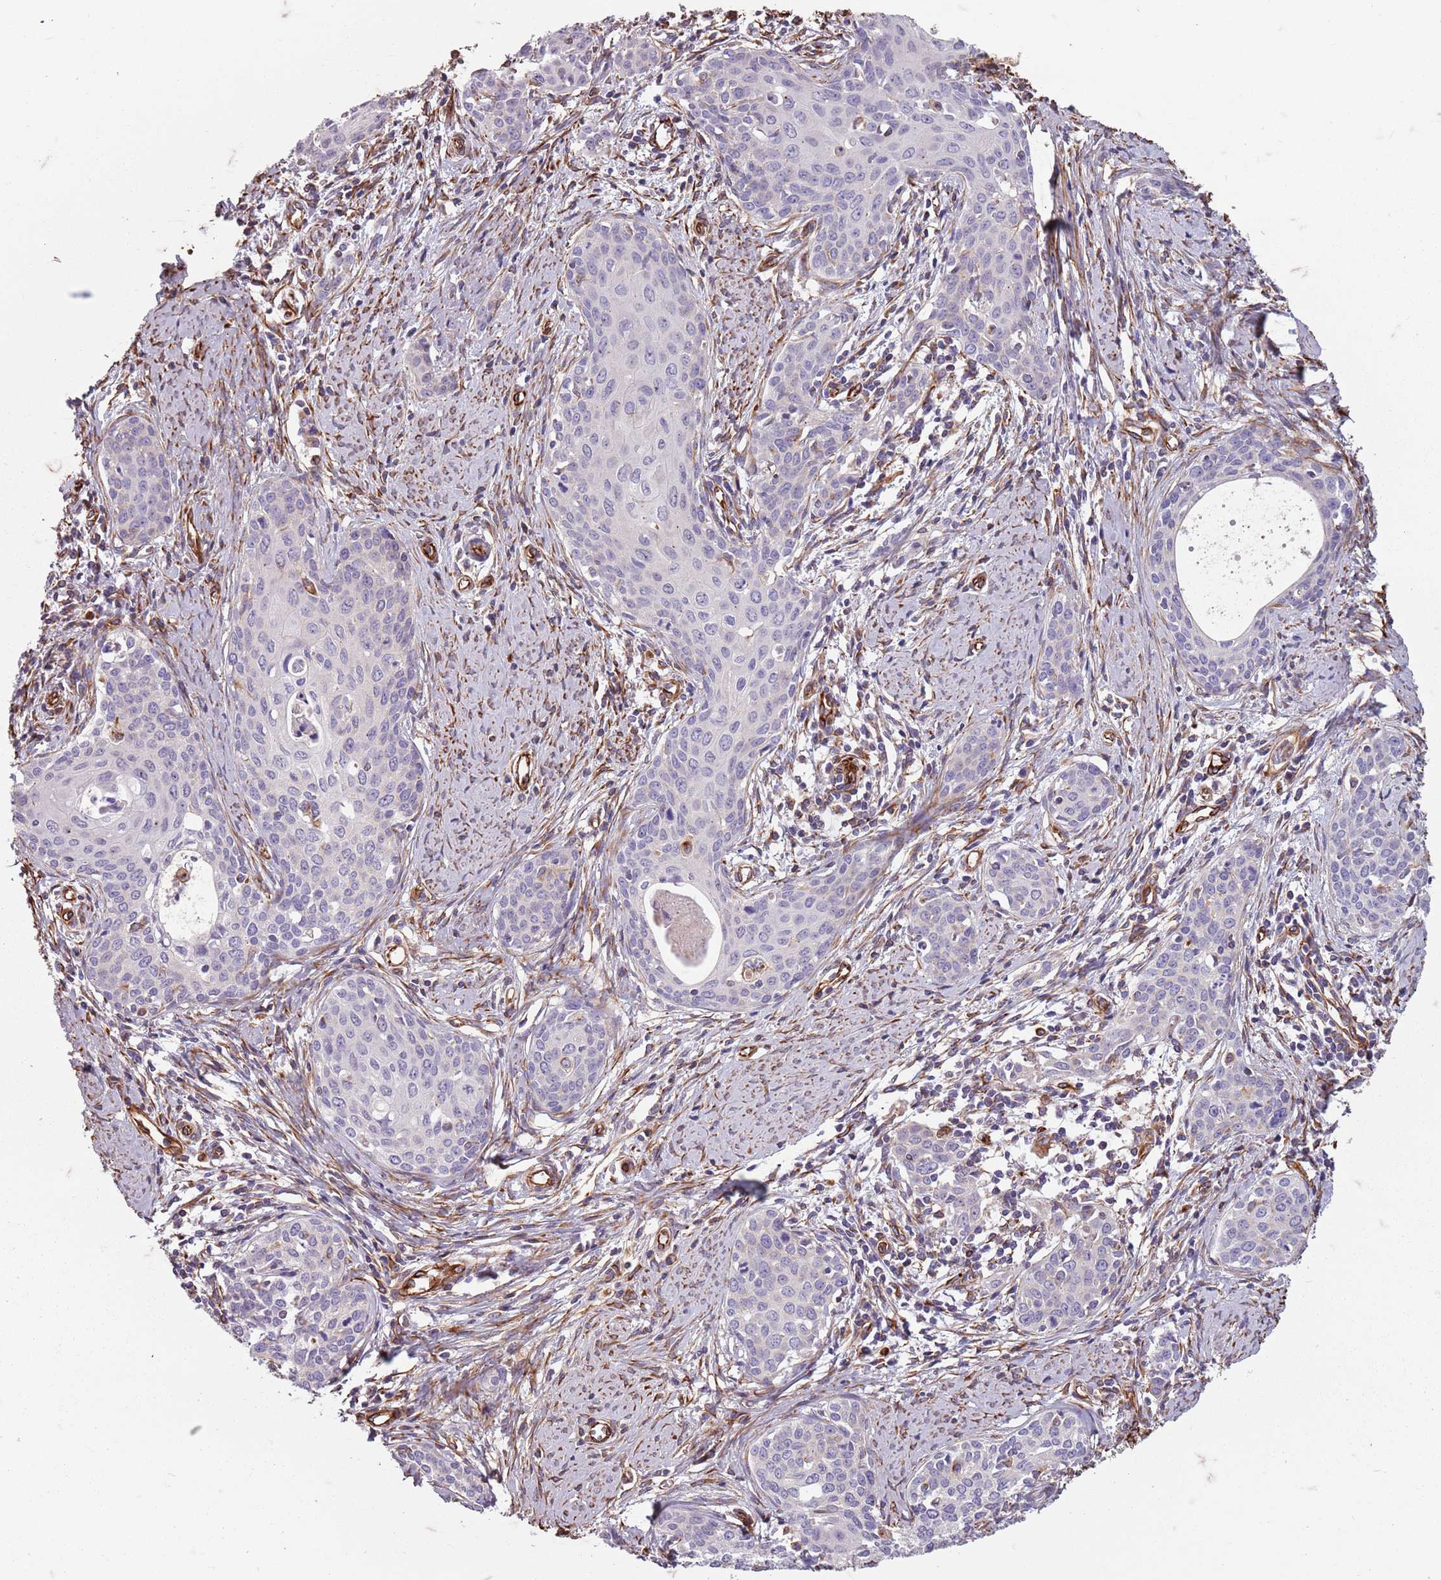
{"staining": {"intensity": "negative", "quantity": "none", "location": "none"}, "tissue": "cervical cancer", "cell_type": "Tumor cells", "image_type": "cancer", "snomed": [{"axis": "morphology", "description": "Squamous cell carcinoma, NOS"}, {"axis": "topography", "description": "Cervix"}], "caption": "Tumor cells show no significant expression in cervical squamous cell carcinoma.", "gene": "TAS2R38", "patient": {"sex": "female", "age": 46}}